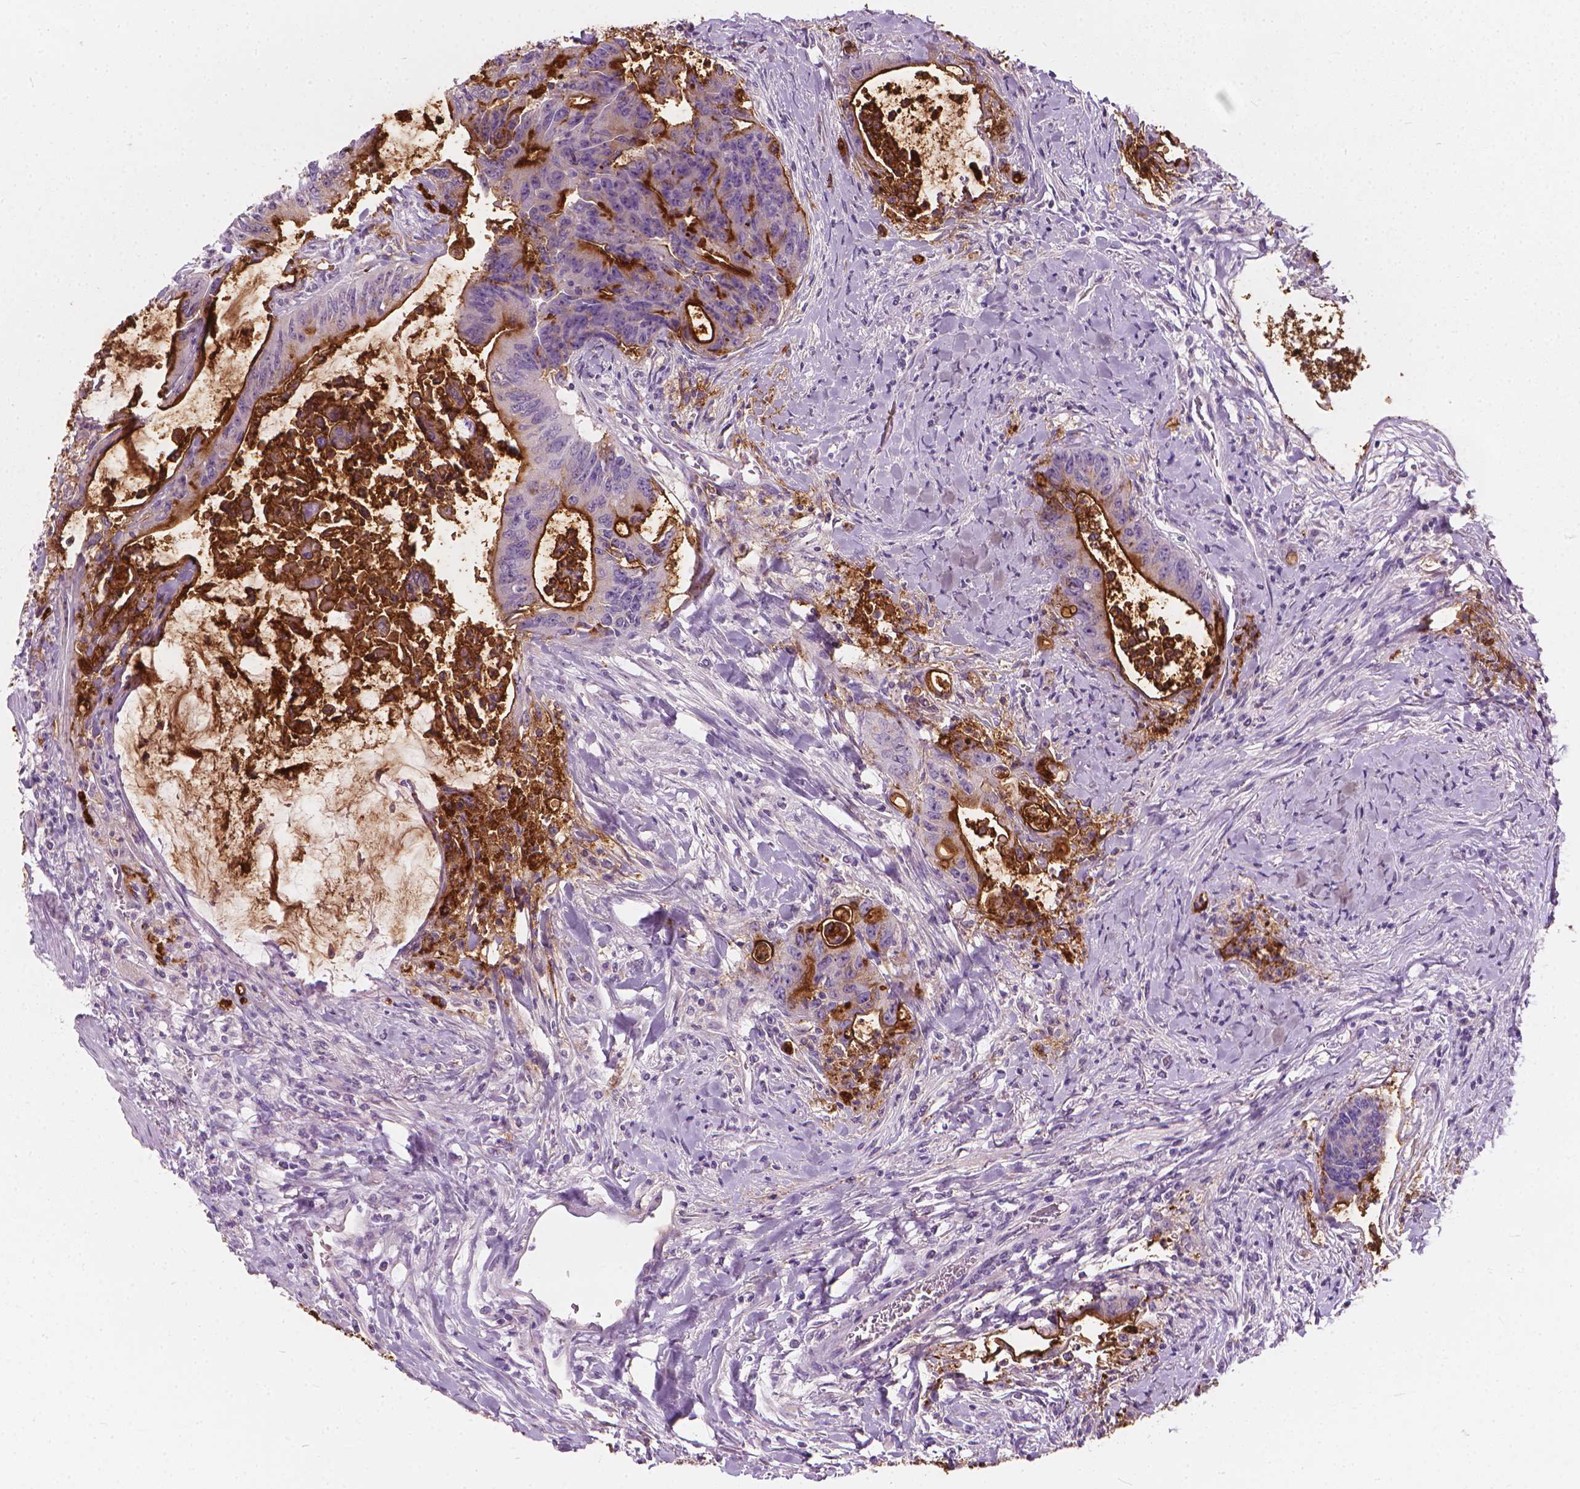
{"staining": {"intensity": "strong", "quantity": "<25%", "location": "cytoplasmic/membranous"}, "tissue": "colorectal cancer", "cell_type": "Tumor cells", "image_type": "cancer", "snomed": [{"axis": "morphology", "description": "Adenocarcinoma, NOS"}, {"axis": "topography", "description": "Rectum"}], "caption": "The micrograph displays immunohistochemical staining of colorectal adenocarcinoma. There is strong cytoplasmic/membranous positivity is present in approximately <25% of tumor cells.", "gene": "GPRC5A", "patient": {"sex": "male", "age": 59}}